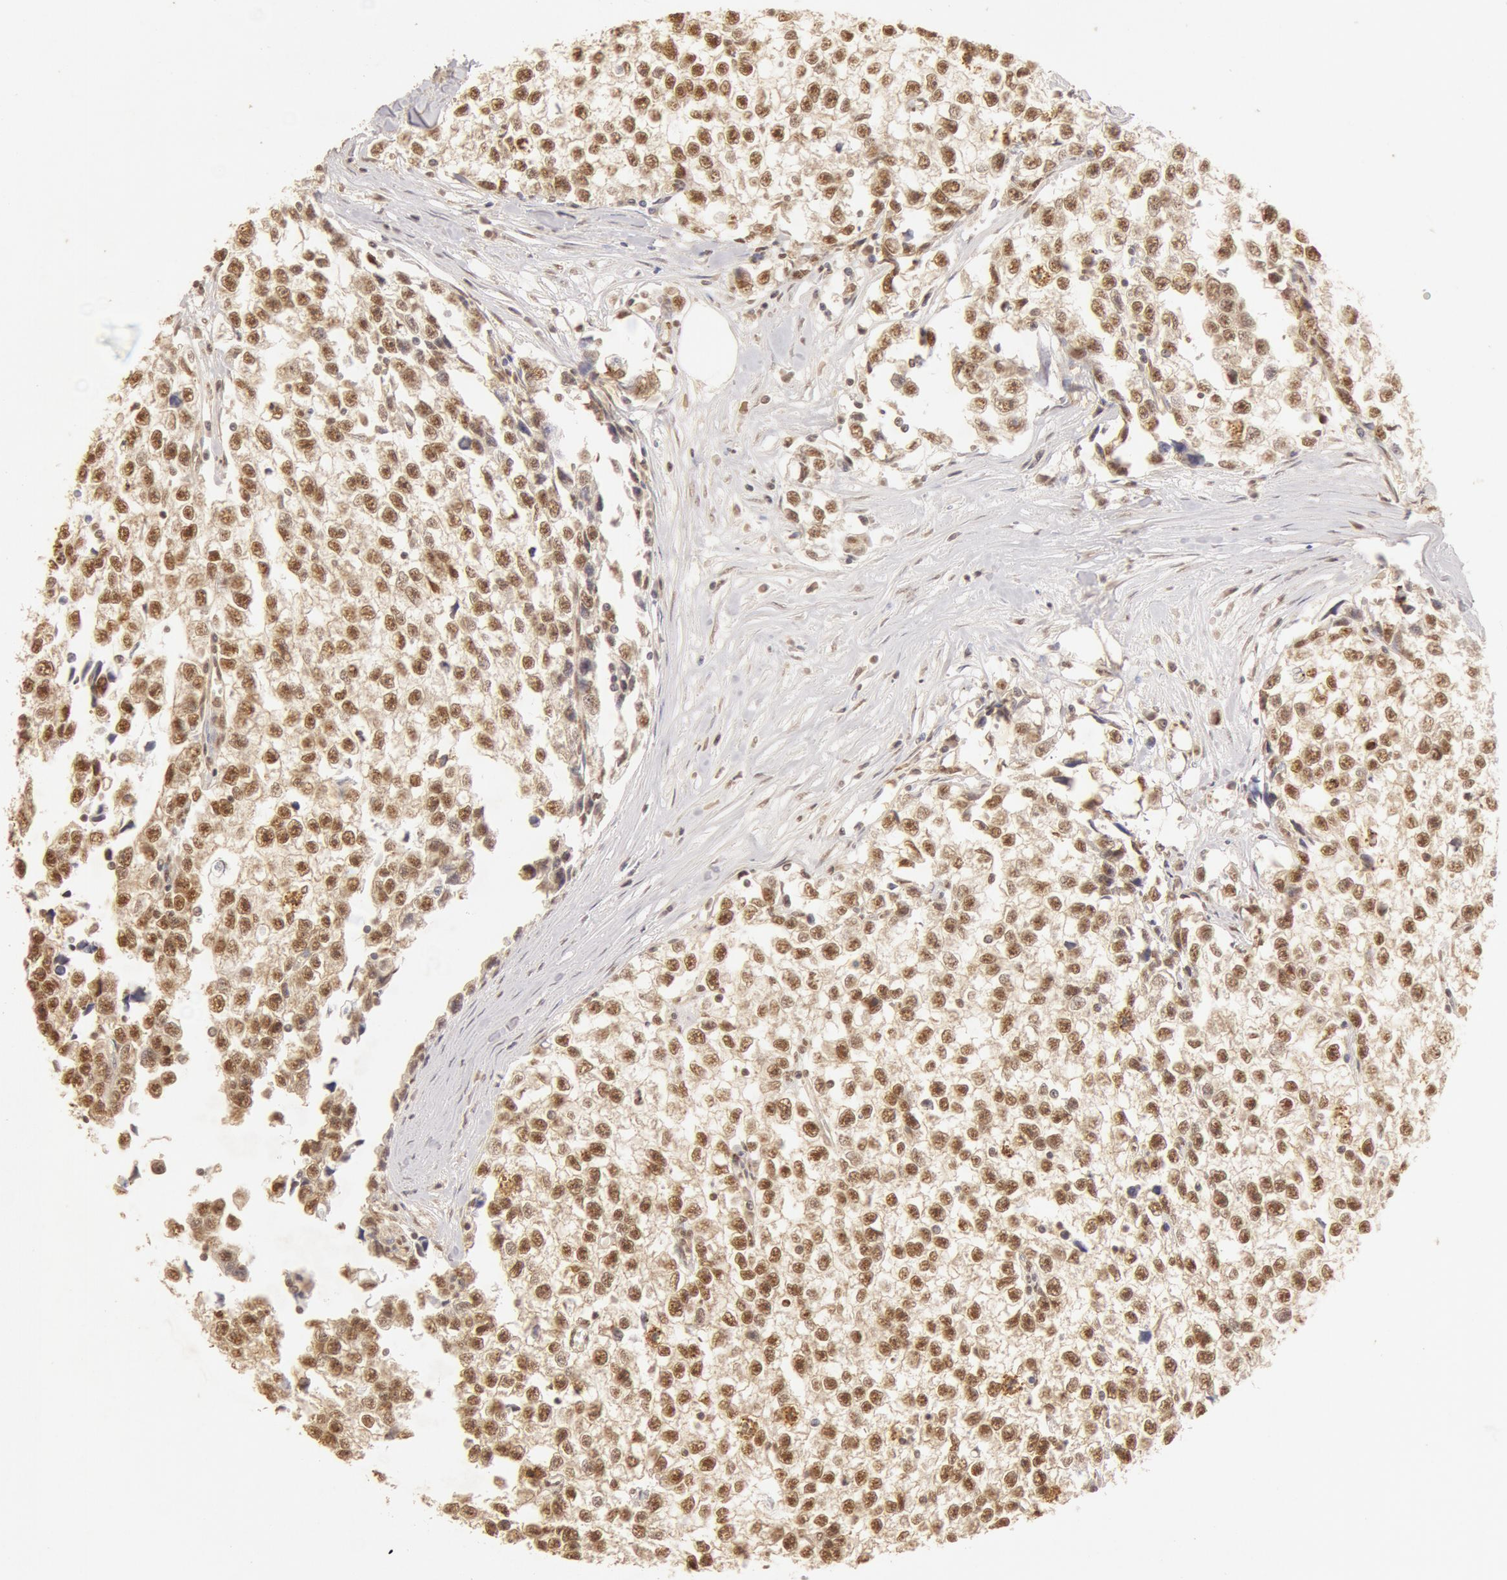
{"staining": {"intensity": "moderate", "quantity": ">75%", "location": "cytoplasmic/membranous,nuclear"}, "tissue": "testis cancer", "cell_type": "Tumor cells", "image_type": "cancer", "snomed": [{"axis": "morphology", "description": "Seminoma, NOS"}, {"axis": "morphology", "description": "Carcinoma, Embryonal, NOS"}, {"axis": "topography", "description": "Testis"}], "caption": "Testis cancer (seminoma) stained with IHC exhibits moderate cytoplasmic/membranous and nuclear expression in approximately >75% of tumor cells. (IHC, brightfield microscopy, high magnification).", "gene": "SNRNP70", "patient": {"sex": "male", "age": 30}}